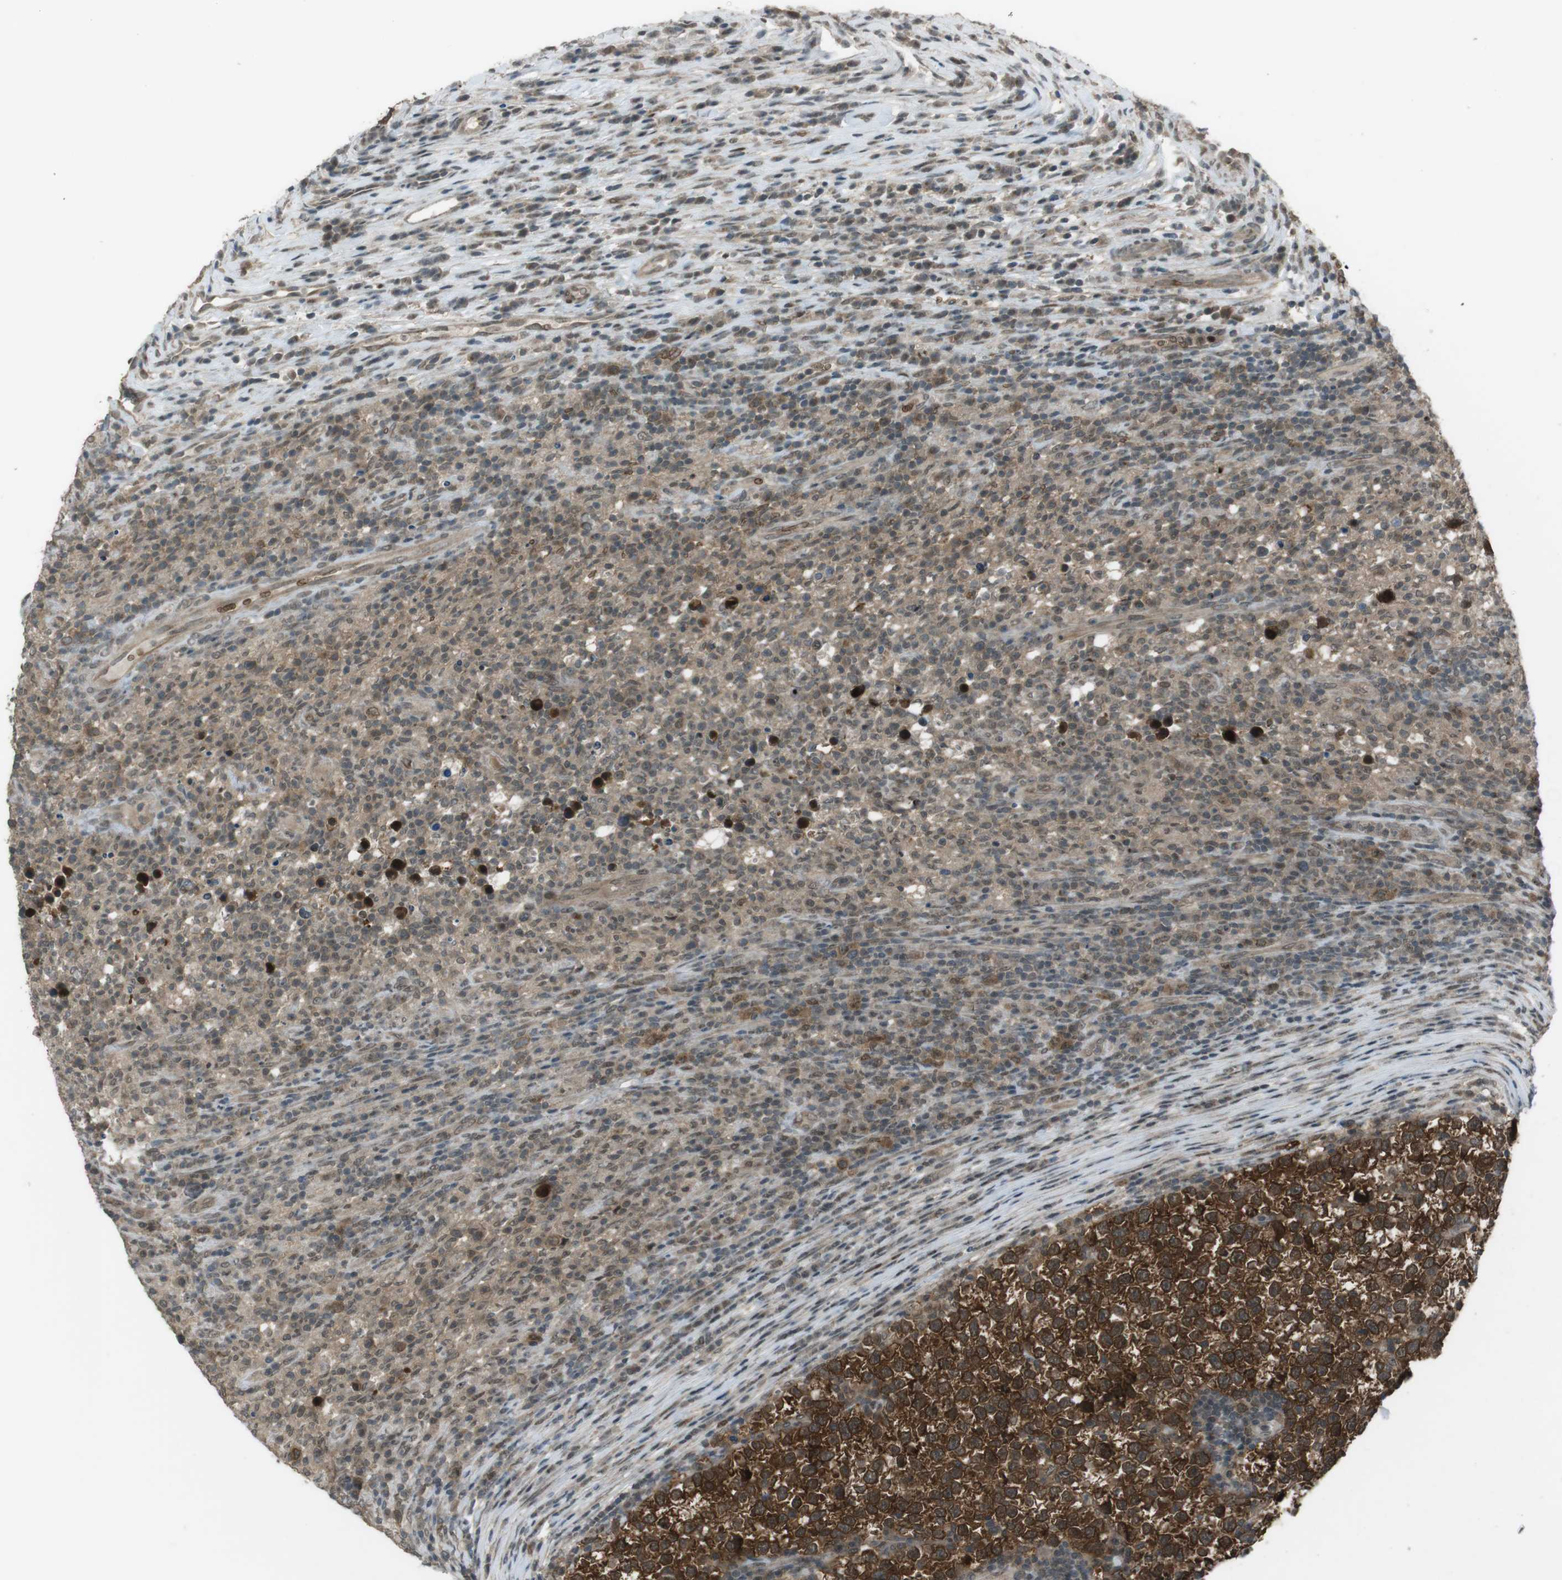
{"staining": {"intensity": "strong", "quantity": ">75%", "location": "cytoplasmic/membranous,nuclear"}, "tissue": "testis cancer", "cell_type": "Tumor cells", "image_type": "cancer", "snomed": [{"axis": "morphology", "description": "Normal tissue, NOS"}, {"axis": "morphology", "description": "Seminoma, NOS"}, {"axis": "topography", "description": "Testis"}], "caption": "Testis cancer (seminoma) stained for a protein reveals strong cytoplasmic/membranous and nuclear positivity in tumor cells. (Brightfield microscopy of DAB IHC at high magnification).", "gene": "SLITRK5", "patient": {"sex": "male", "age": 43}}